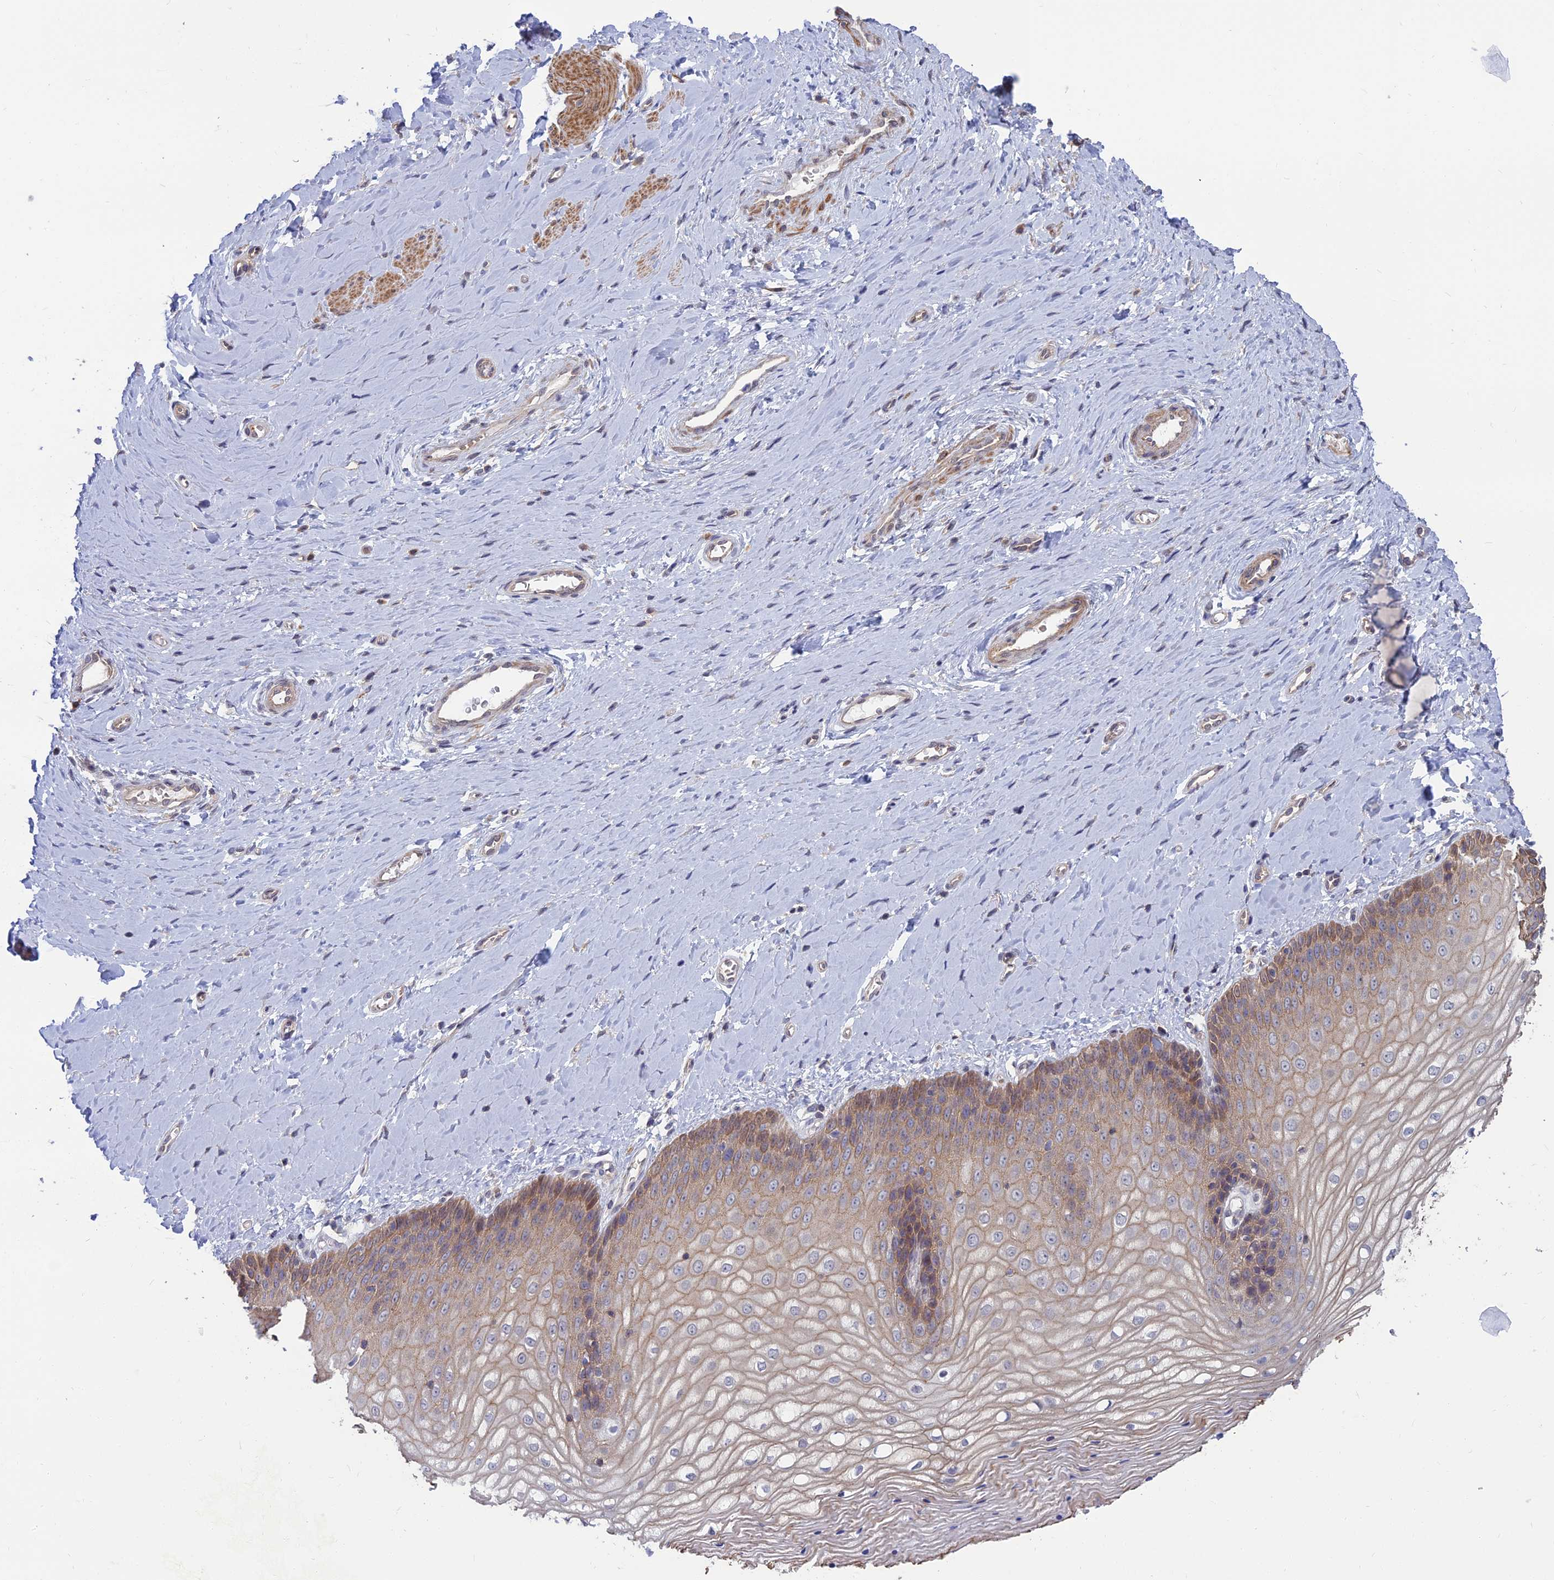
{"staining": {"intensity": "moderate", "quantity": ">75%", "location": "cytoplasmic/membranous"}, "tissue": "vagina", "cell_type": "Squamous epithelial cells", "image_type": "normal", "snomed": [{"axis": "morphology", "description": "Normal tissue, NOS"}, {"axis": "topography", "description": "Vagina"}], "caption": "High-magnification brightfield microscopy of normal vagina stained with DAB (brown) and counterstained with hematoxylin (blue). squamous epithelial cells exhibit moderate cytoplasmic/membranous positivity is present in approximately>75% of cells. (DAB = brown stain, brightfield microscopy at high magnification).", "gene": "OPA3", "patient": {"sex": "female", "age": 65}}